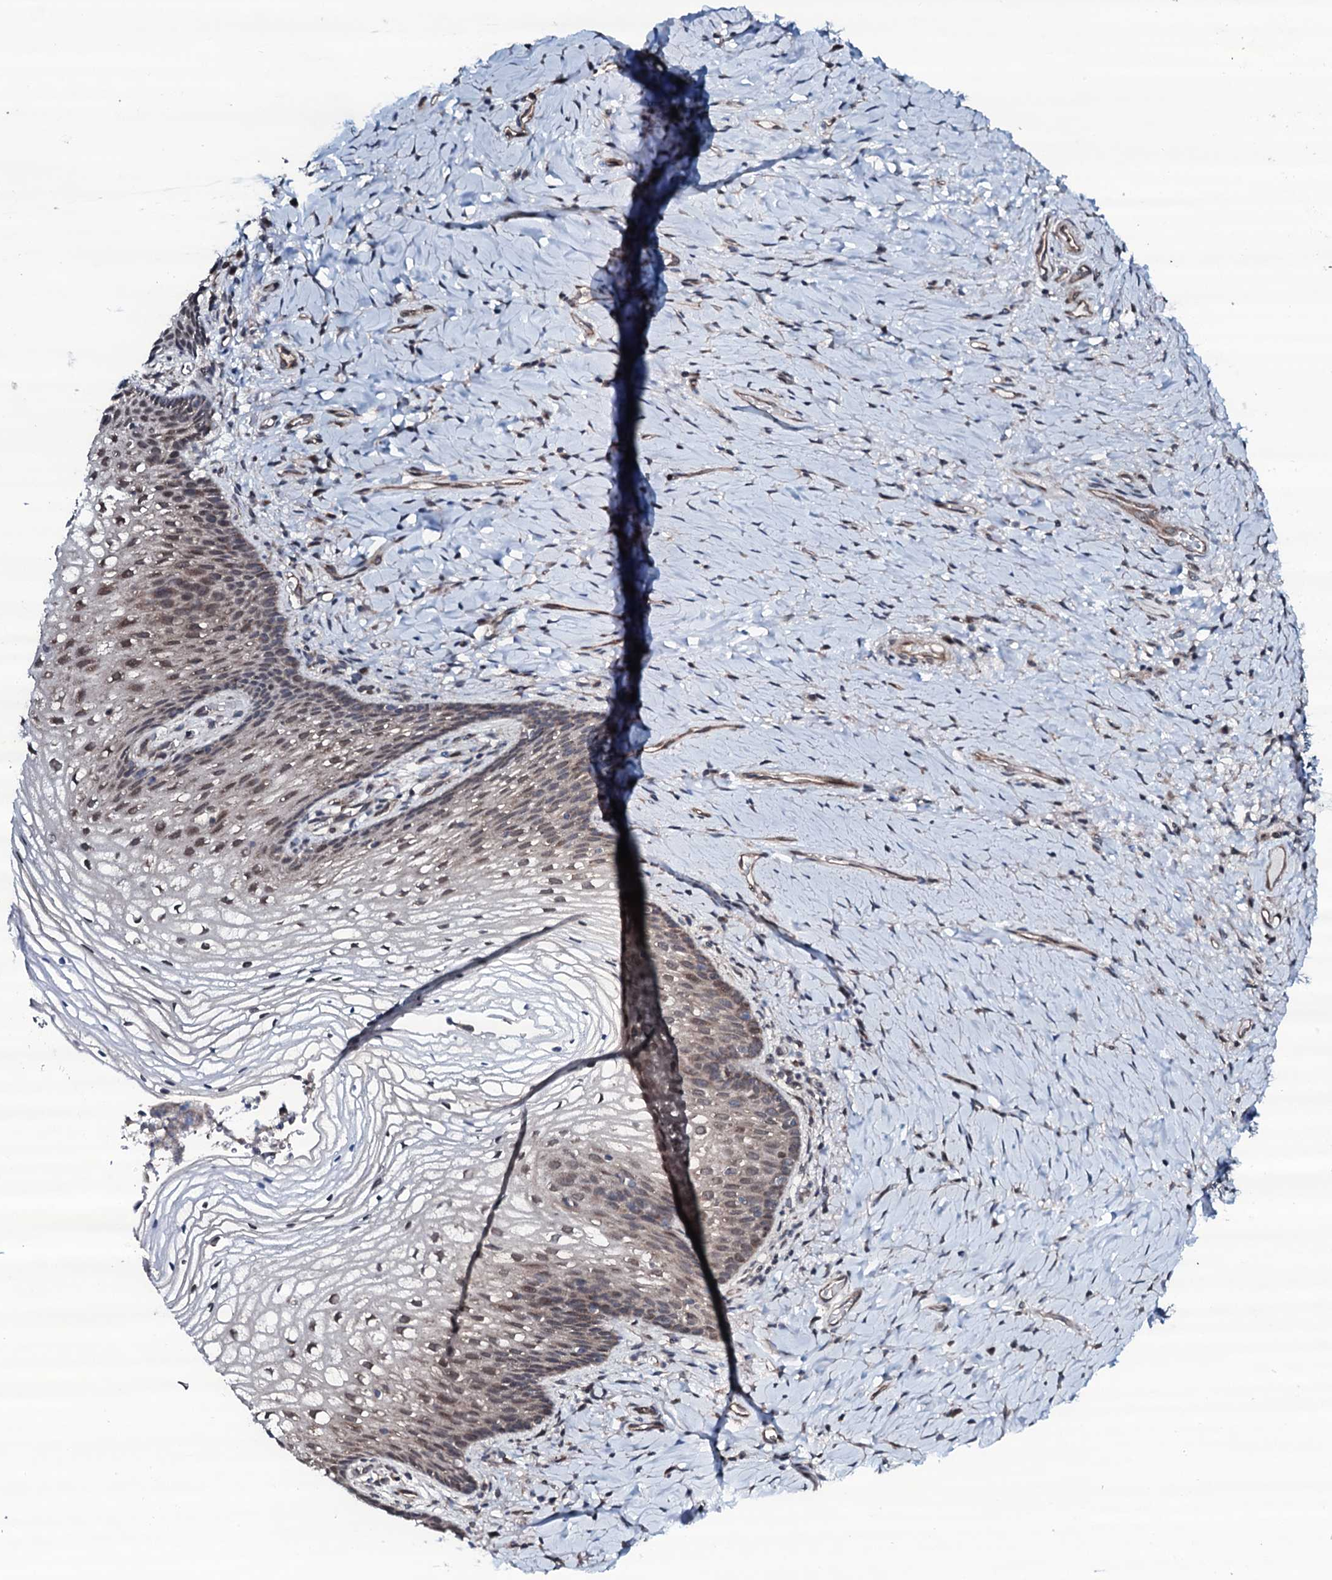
{"staining": {"intensity": "moderate", "quantity": "<25%", "location": "nuclear"}, "tissue": "vagina", "cell_type": "Squamous epithelial cells", "image_type": "normal", "snomed": [{"axis": "morphology", "description": "Normal tissue, NOS"}, {"axis": "topography", "description": "Vagina"}], "caption": "The micrograph shows immunohistochemical staining of benign vagina. There is moderate nuclear staining is appreciated in about <25% of squamous epithelial cells. The staining was performed using DAB, with brown indicating positive protein expression. Nuclei are stained blue with hematoxylin.", "gene": "OGFOD2", "patient": {"sex": "female", "age": 60}}